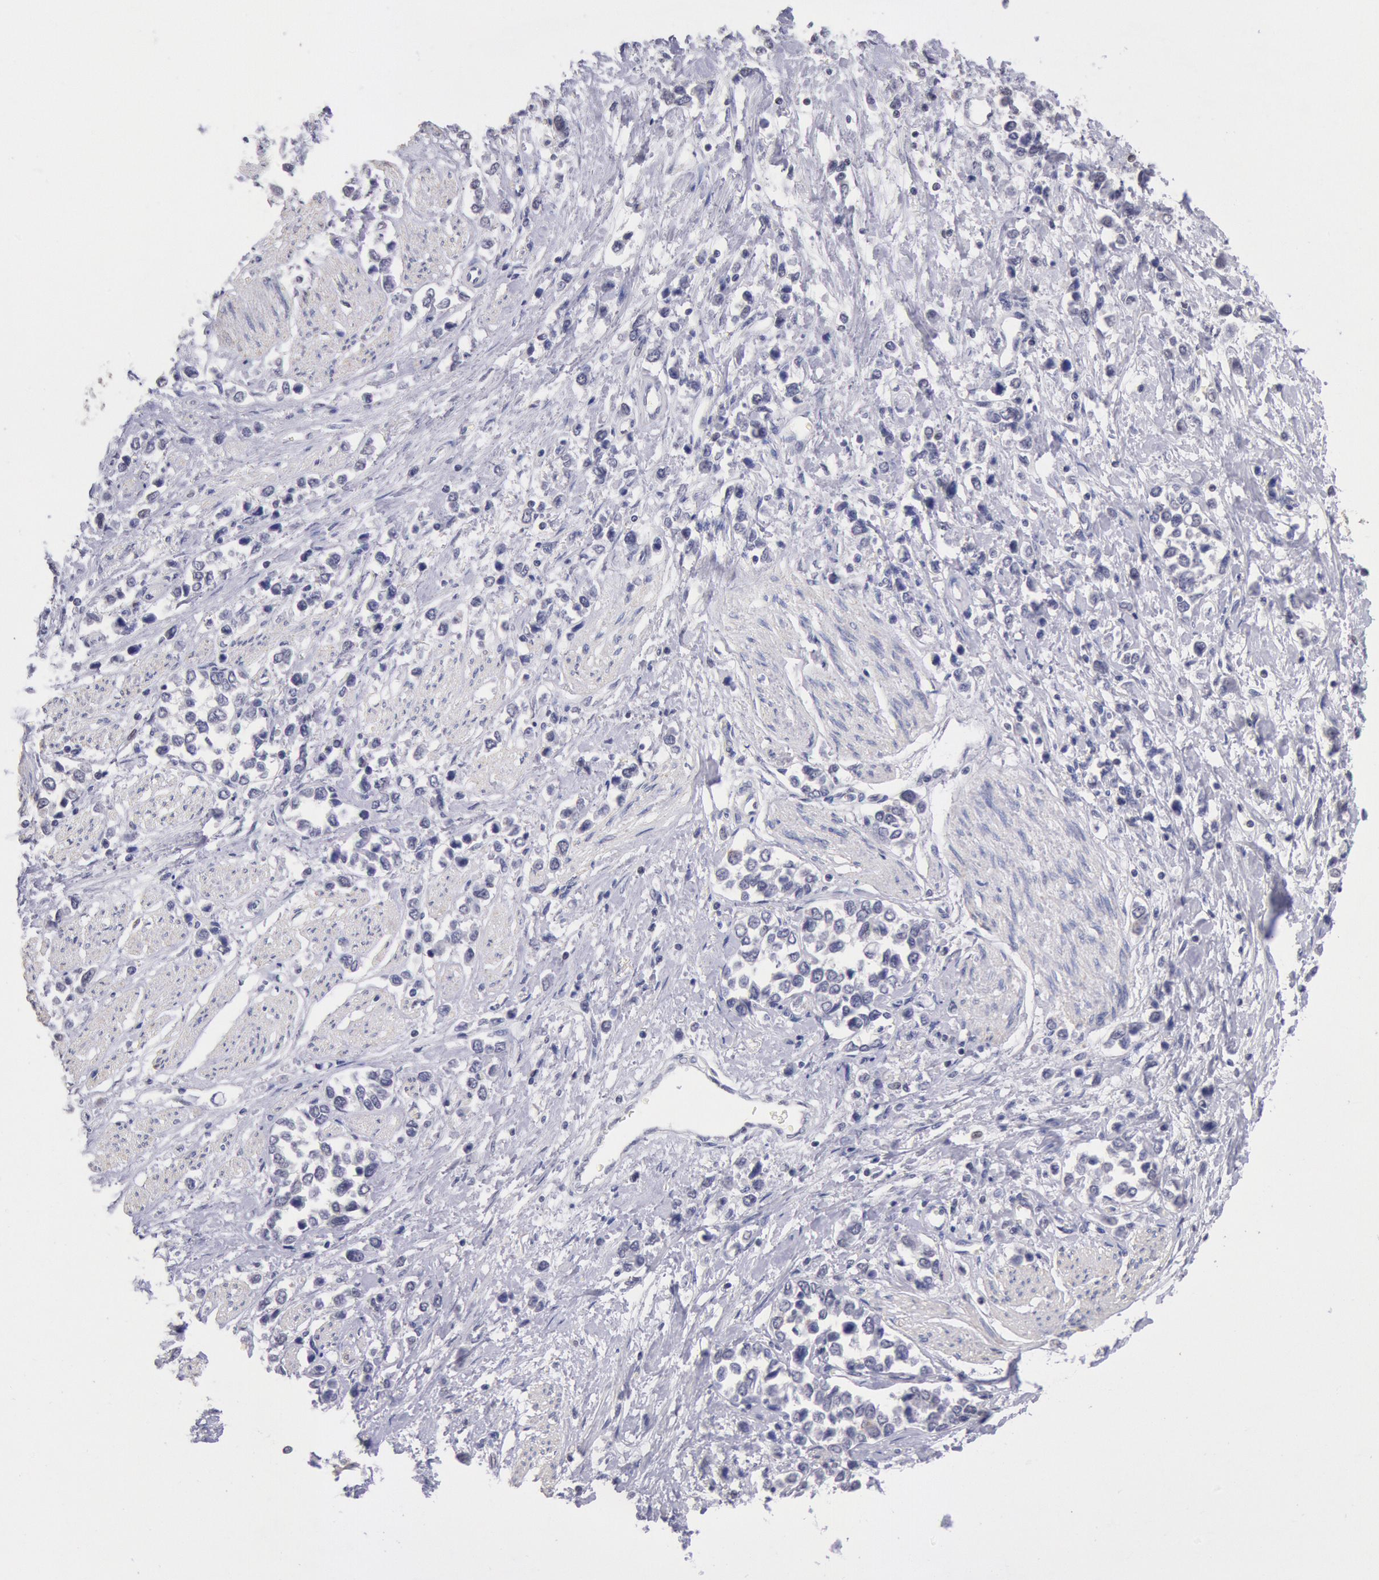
{"staining": {"intensity": "negative", "quantity": "none", "location": "none"}, "tissue": "stomach cancer", "cell_type": "Tumor cells", "image_type": "cancer", "snomed": [{"axis": "morphology", "description": "Adenocarcinoma, NOS"}, {"axis": "topography", "description": "Stomach, upper"}], "caption": "Stomach cancer was stained to show a protein in brown. There is no significant expression in tumor cells.", "gene": "MYH7", "patient": {"sex": "male", "age": 76}}